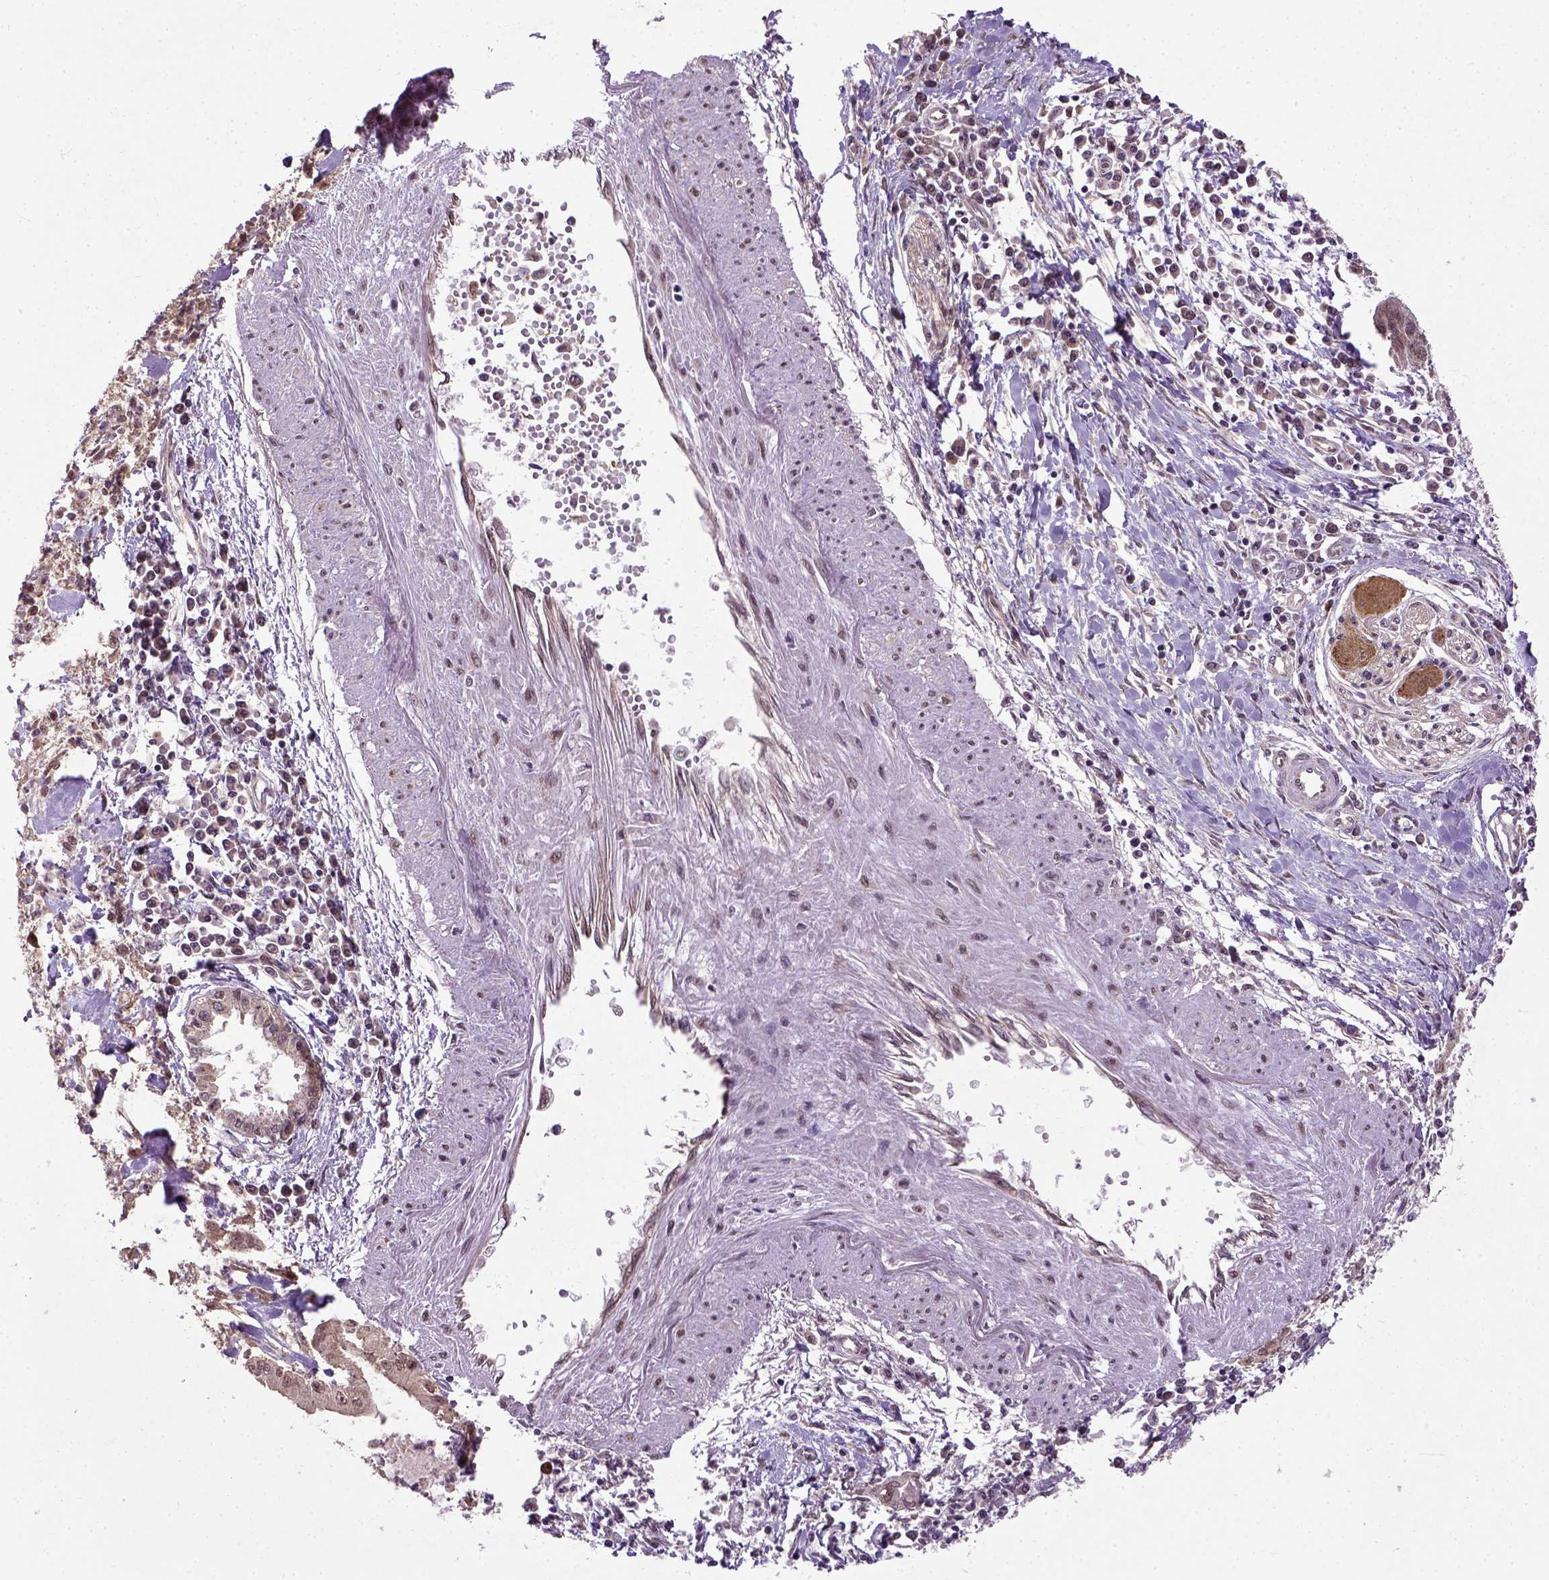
{"staining": {"intensity": "moderate", "quantity": ">75%", "location": "cytoplasmic/membranous,nuclear"}, "tissue": "pancreatic cancer", "cell_type": "Tumor cells", "image_type": "cancer", "snomed": [{"axis": "morphology", "description": "Adenocarcinoma, NOS"}, {"axis": "topography", "description": "Pancreas"}], "caption": "Protein staining by IHC displays moderate cytoplasmic/membranous and nuclear positivity in about >75% of tumor cells in pancreatic cancer.", "gene": "UBA3", "patient": {"sex": "male", "age": 72}}